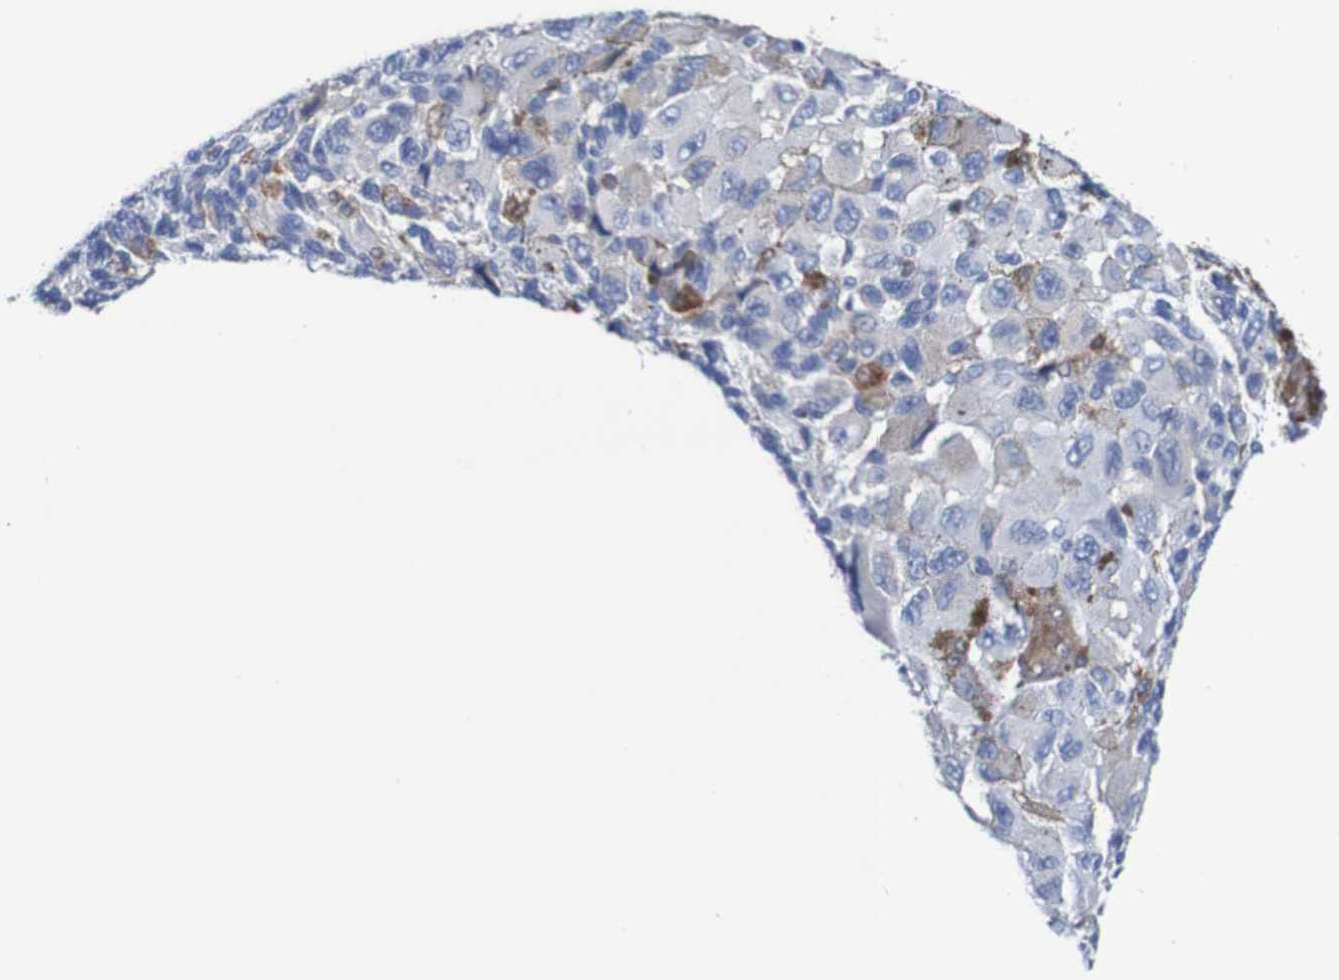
{"staining": {"intensity": "negative", "quantity": "none", "location": "none"}, "tissue": "melanoma", "cell_type": "Tumor cells", "image_type": "cancer", "snomed": [{"axis": "morphology", "description": "Malignant melanoma, NOS"}, {"axis": "topography", "description": "Skin"}], "caption": "This is a micrograph of immunohistochemistry staining of malignant melanoma, which shows no expression in tumor cells. (Immunohistochemistry, brightfield microscopy, high magnification).", "gene": "RIGI", "patient": {"sex": "female", "age": 73}}